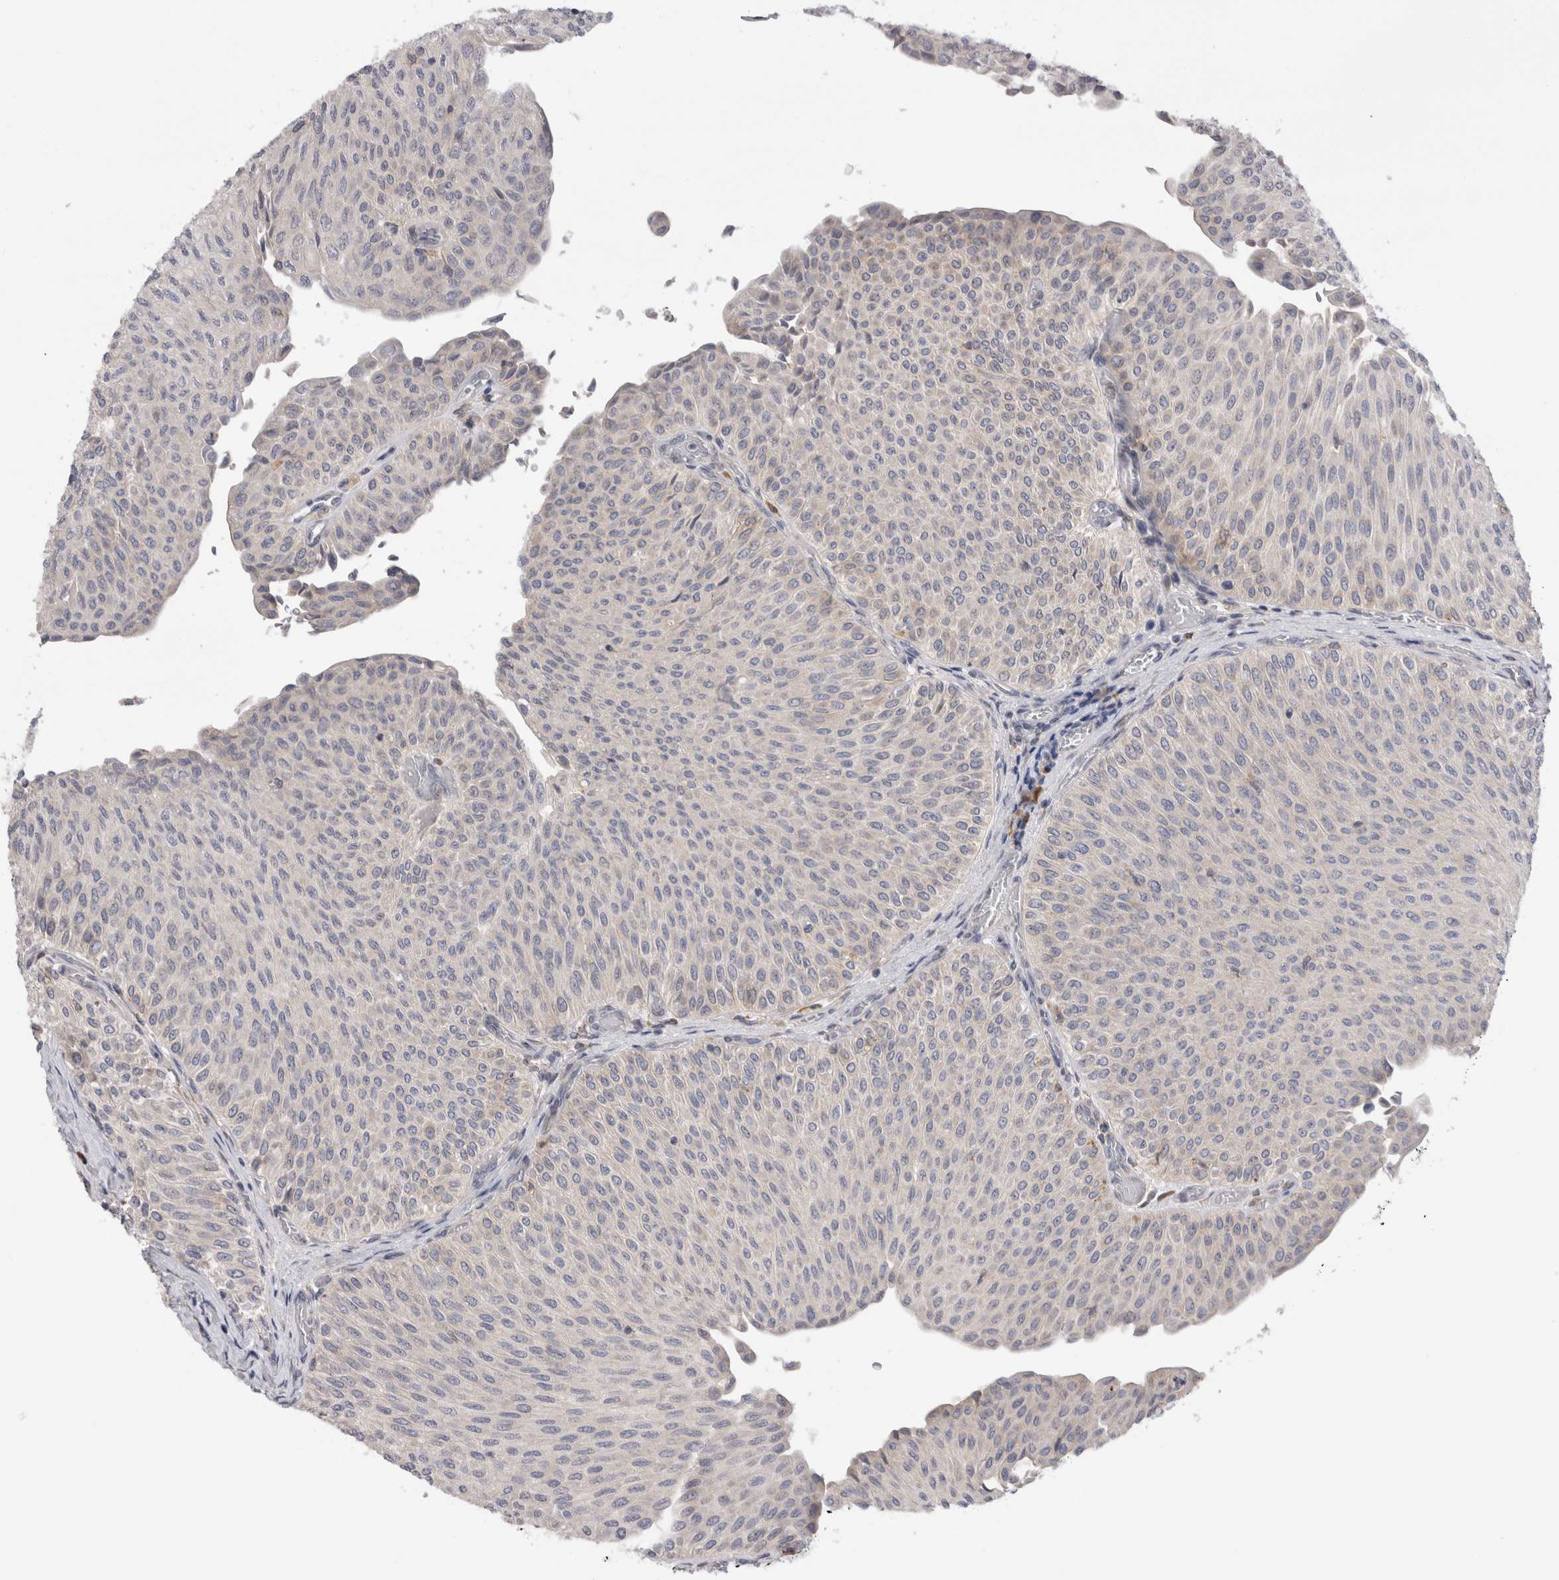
{"staining": {"intensity": "negative", "quantity": "none", "location": "none"}, "tissue": "urothelial cancer", "cell_type": "Tumor cells", "image_type": "cancer", "snomed": [{"axis": "morphology", "description": "Urothelial carcinoma, Low grade"}, {"axis": "topography", "description": "Urinary bladder"}], "caption": "Low-grade urothelial carcinoma stained for a protein using IHC displays no staining tumor cells.", "gene": "VCPIP1", "patient": {"sex": "male", "age": 78}}